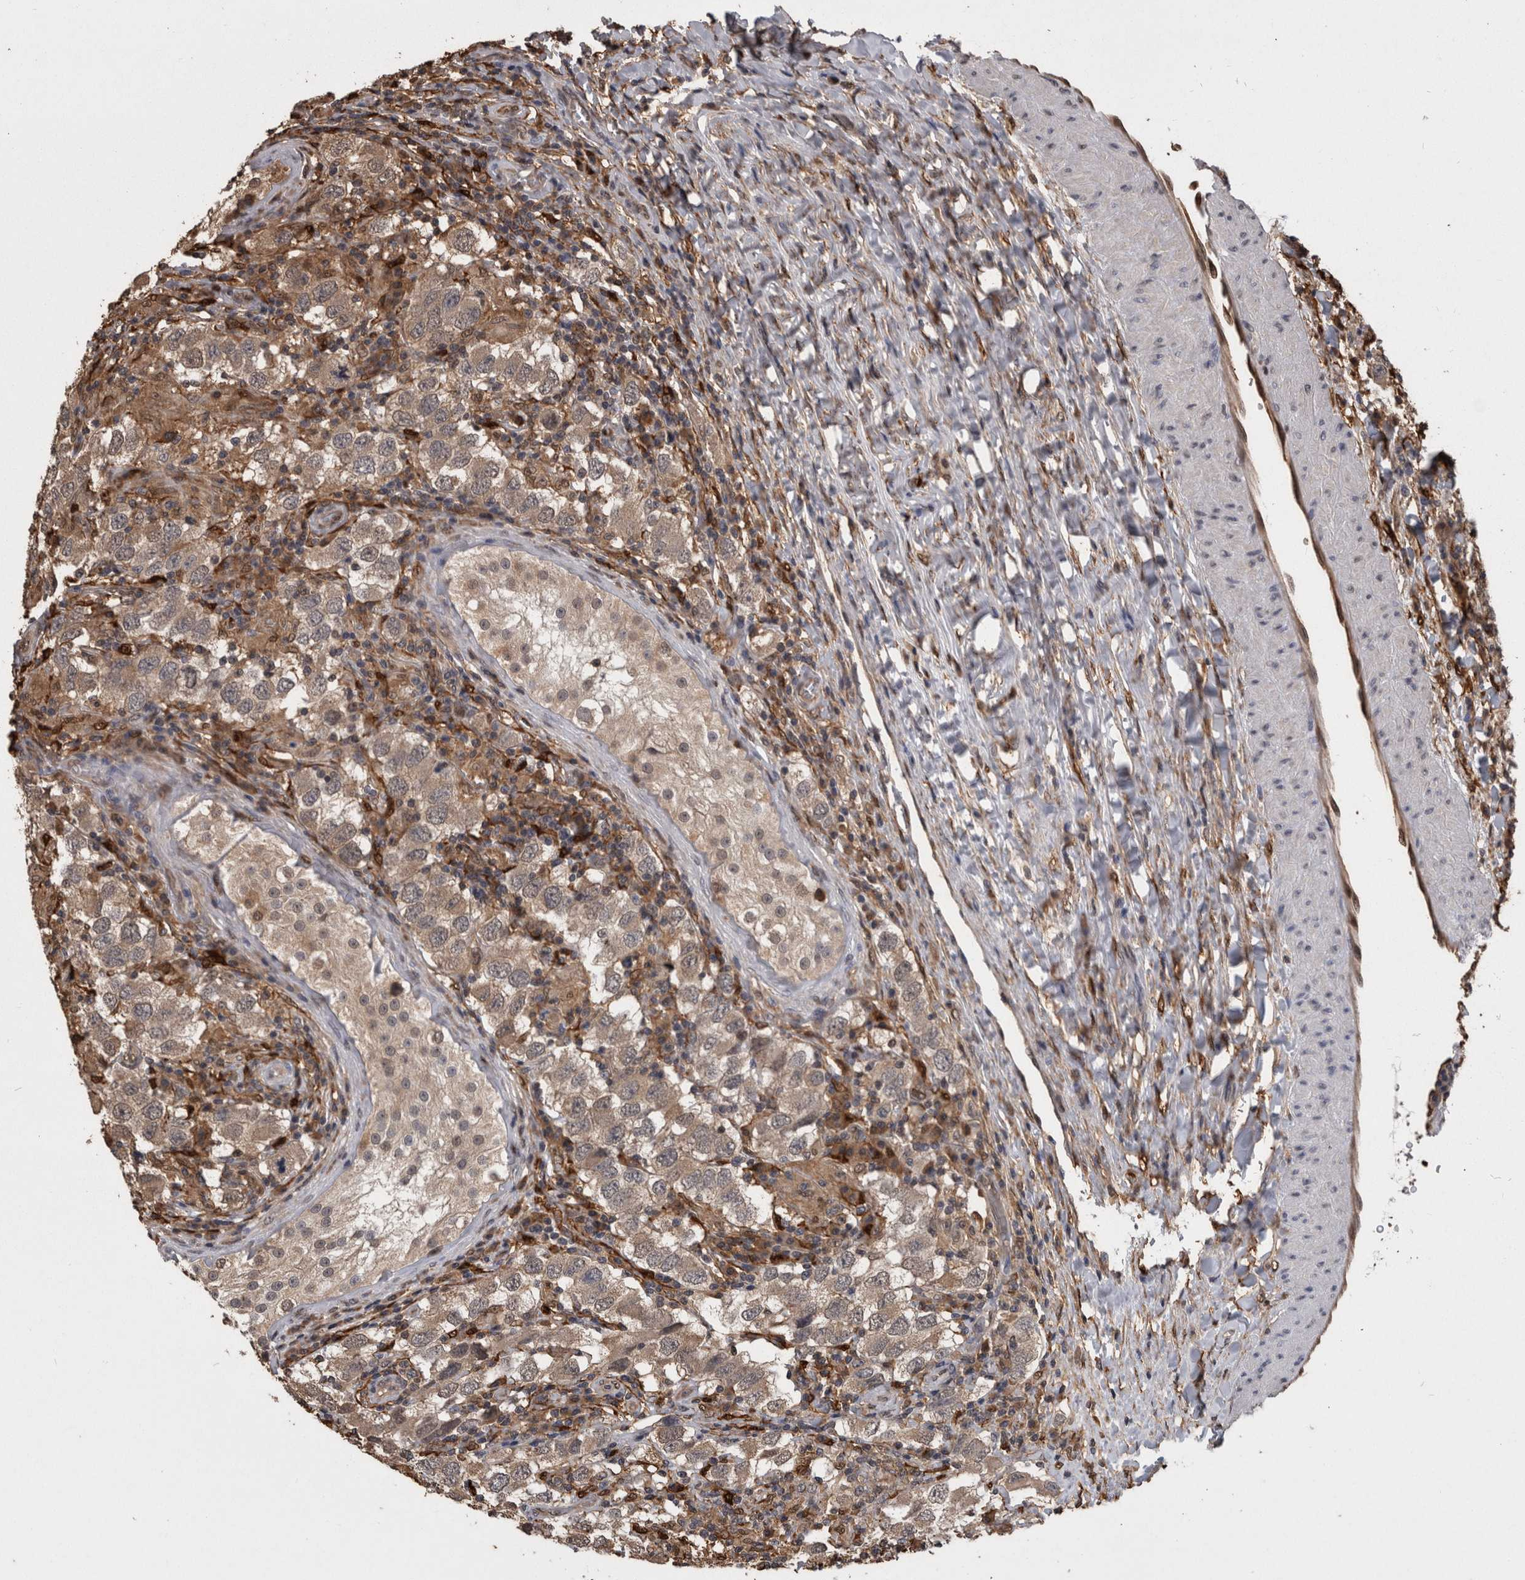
{"staining": {"intensity": "weak", "quantity": "<25%", "location": "cytoplasmic/membranous"}, "tissue": "testis cancer", "cell_type": "Tumor cells", "image_type": "cancer", "snomed": [{"axis": "morphology", "description": "Carcinoma, Embryonal, NOS"}, {"axis": "topography", "description": "Testis"}], "caption": "High magnification brightfield microscopy of embryonal carcinoma (testis) stained with DAB (3,3'-diaminobenzidine) (brown) and counterstained with hematoxylin (blue): tumor cells show no significant staining. The staining was performed using DAB to visualize the protein expression in brown, while the nuclei were stained in blue with hematoxylin (Magnification: 20x).", "gene": "LXN", "patient": {"sex": "male", "age": 21}}